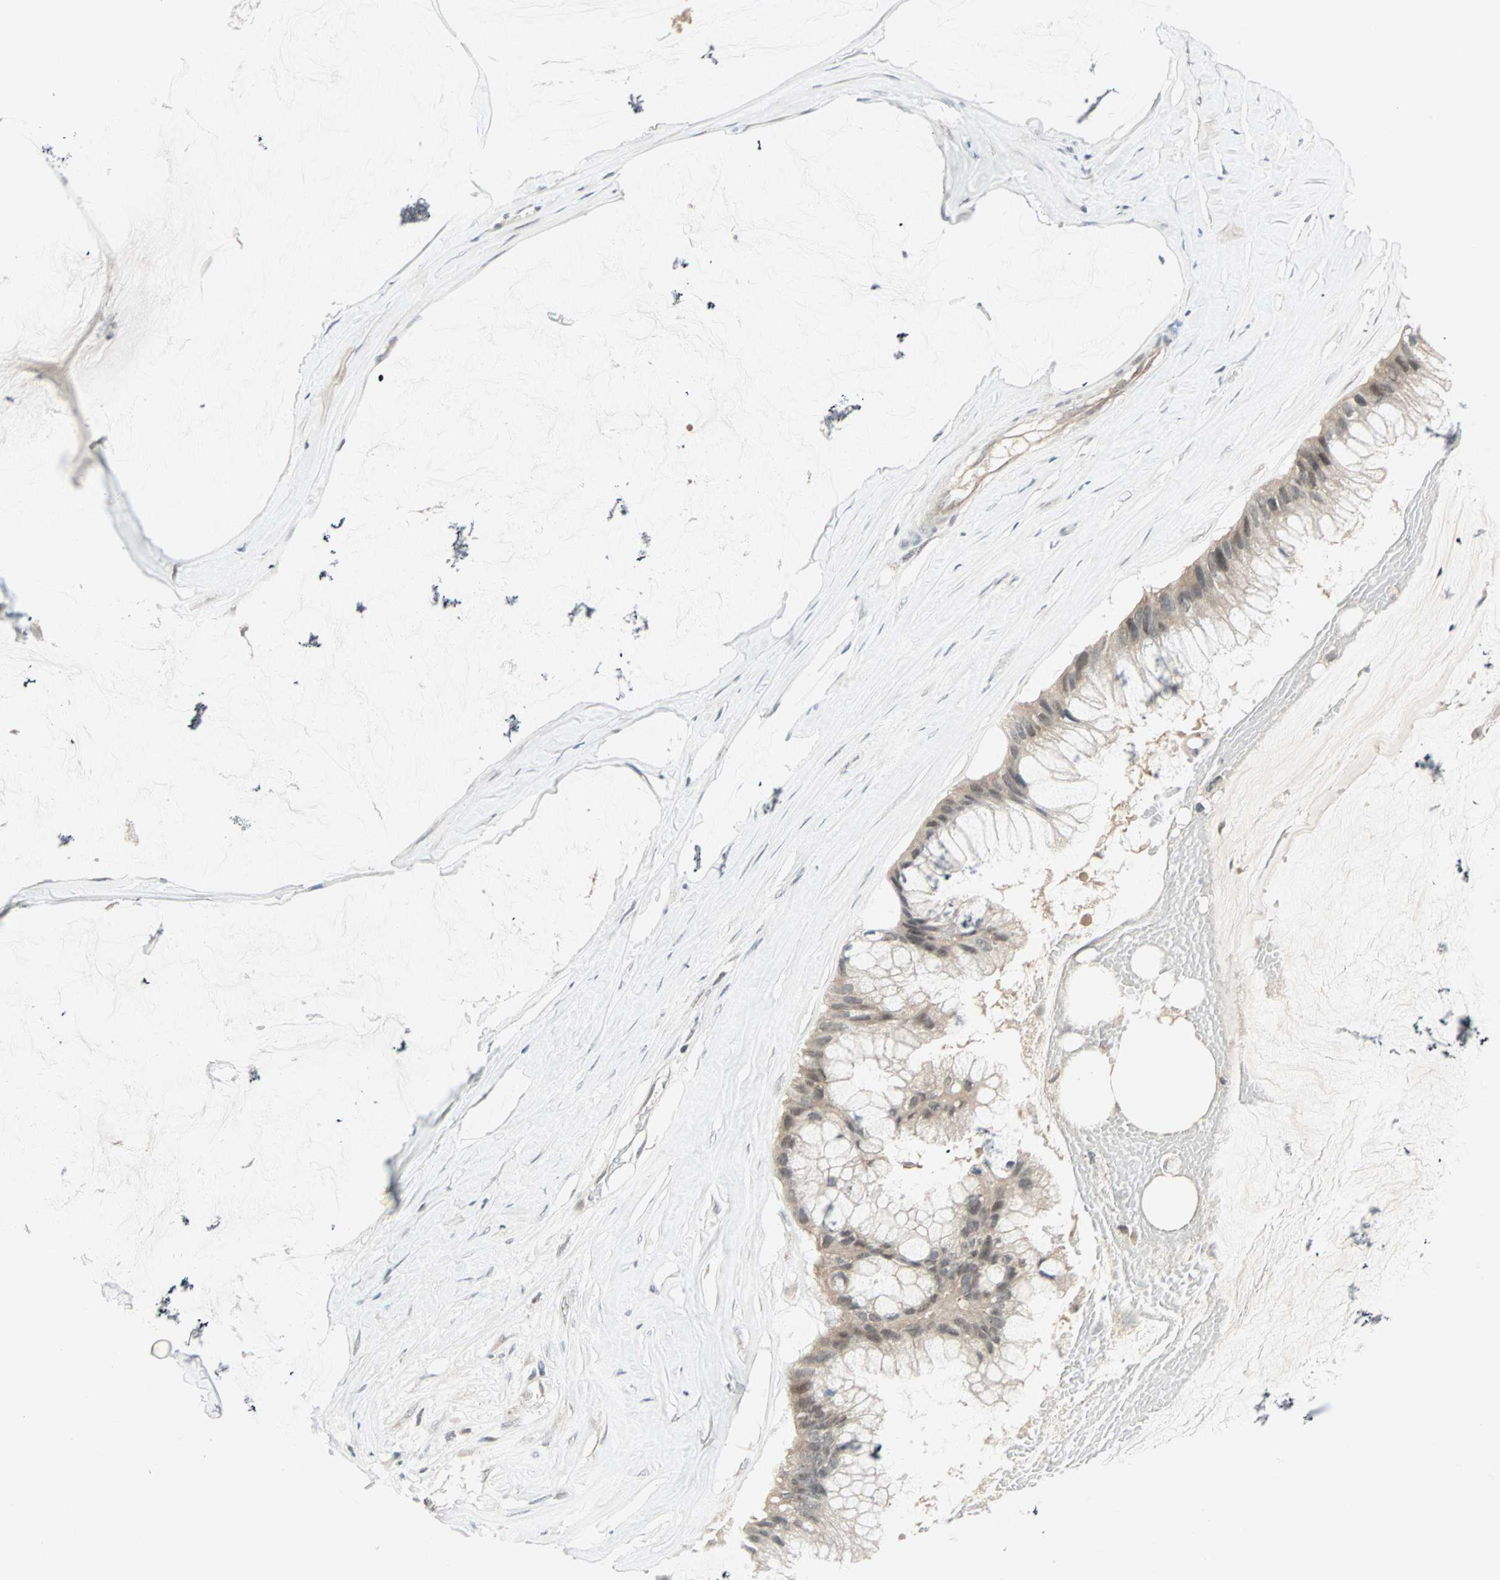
{"staining": {"intensity": "weak", "quantity": ">75%", "location": "cytoplasmic/membranous"}, "tissue": "ovarian cancer", "cell_type": "Tumor cells", "image_type": "cancer", "snomed": [{"axis": "morphology", "description": "Cystadenocarcinoma, mucinous, NOS"}, {"axis": "topography", "description": "Ovary"}], "caption": "Weak cytoplasmic/membranous protein staining is present in approximately >75% of tumor cells in ovarian cancer. (brown staining indicates protein expression, while blue staining denotes nuclei).", "gene": "PTPA", "patient": {"sex": "female", "age": 39}}